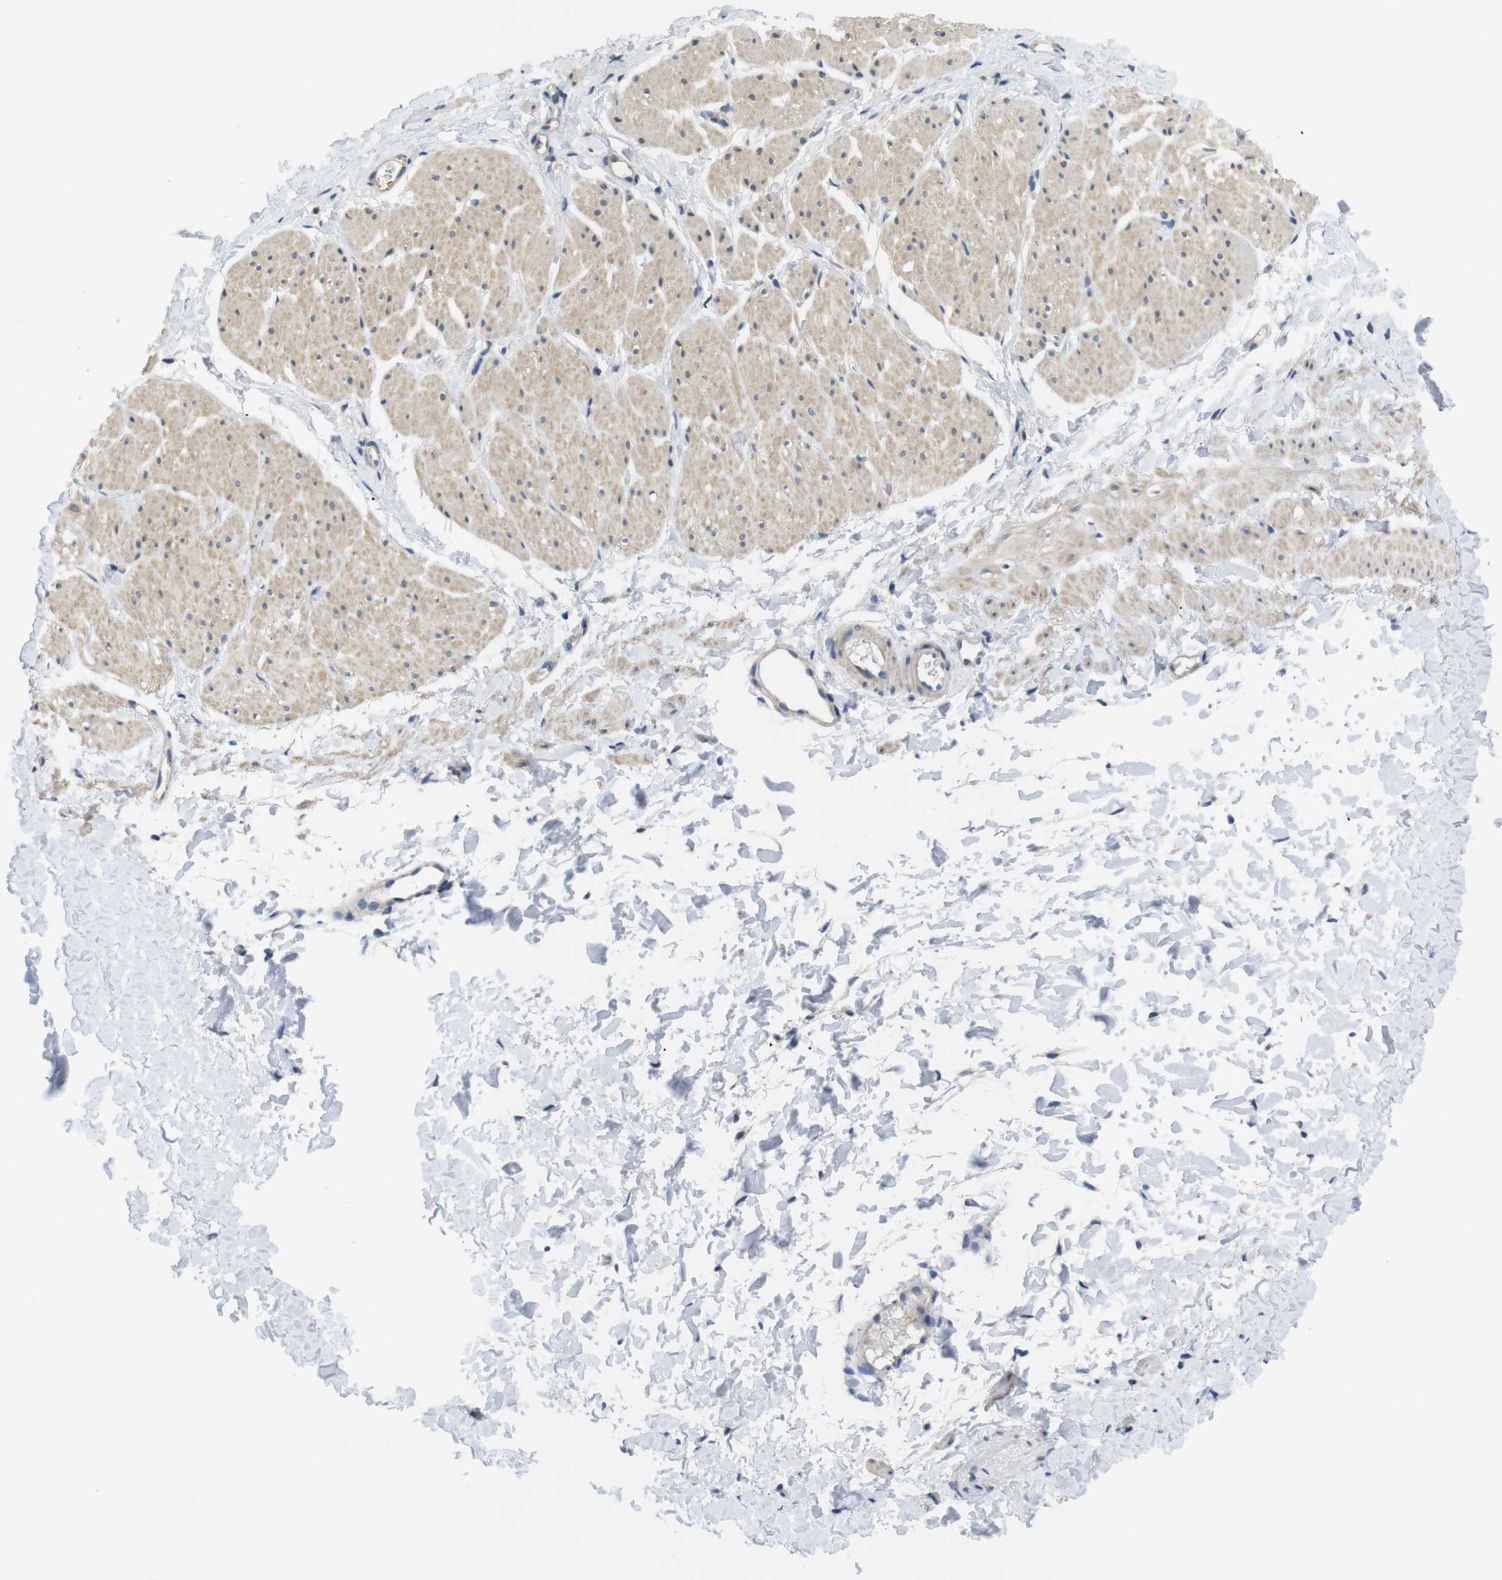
{"staining": {"intensity": "weak", "quantity": "25%-75%", "location": "cytoplasmic/membranous"}, "tissue": "smooth muscle", "cell_type": "Smooth muscle cells", "image_type": "normal", "snomed": [{"axis": "morphology", "description": "Normal tissue, NOS"}, {"axis": "topography", "description": "Smooth muscle"}], "caption": "Weak cytoplasmic/membranous expression is identified in about 25%-75% of smooth muscle cells in unremarkable smooth muscle. The staining was performed using DAB, with brown indicating positive protein expression. Nuclei are stained blue with hematoxylin.", "gene": "FNTA", "patient": {"sex": "male", "age": 16}}